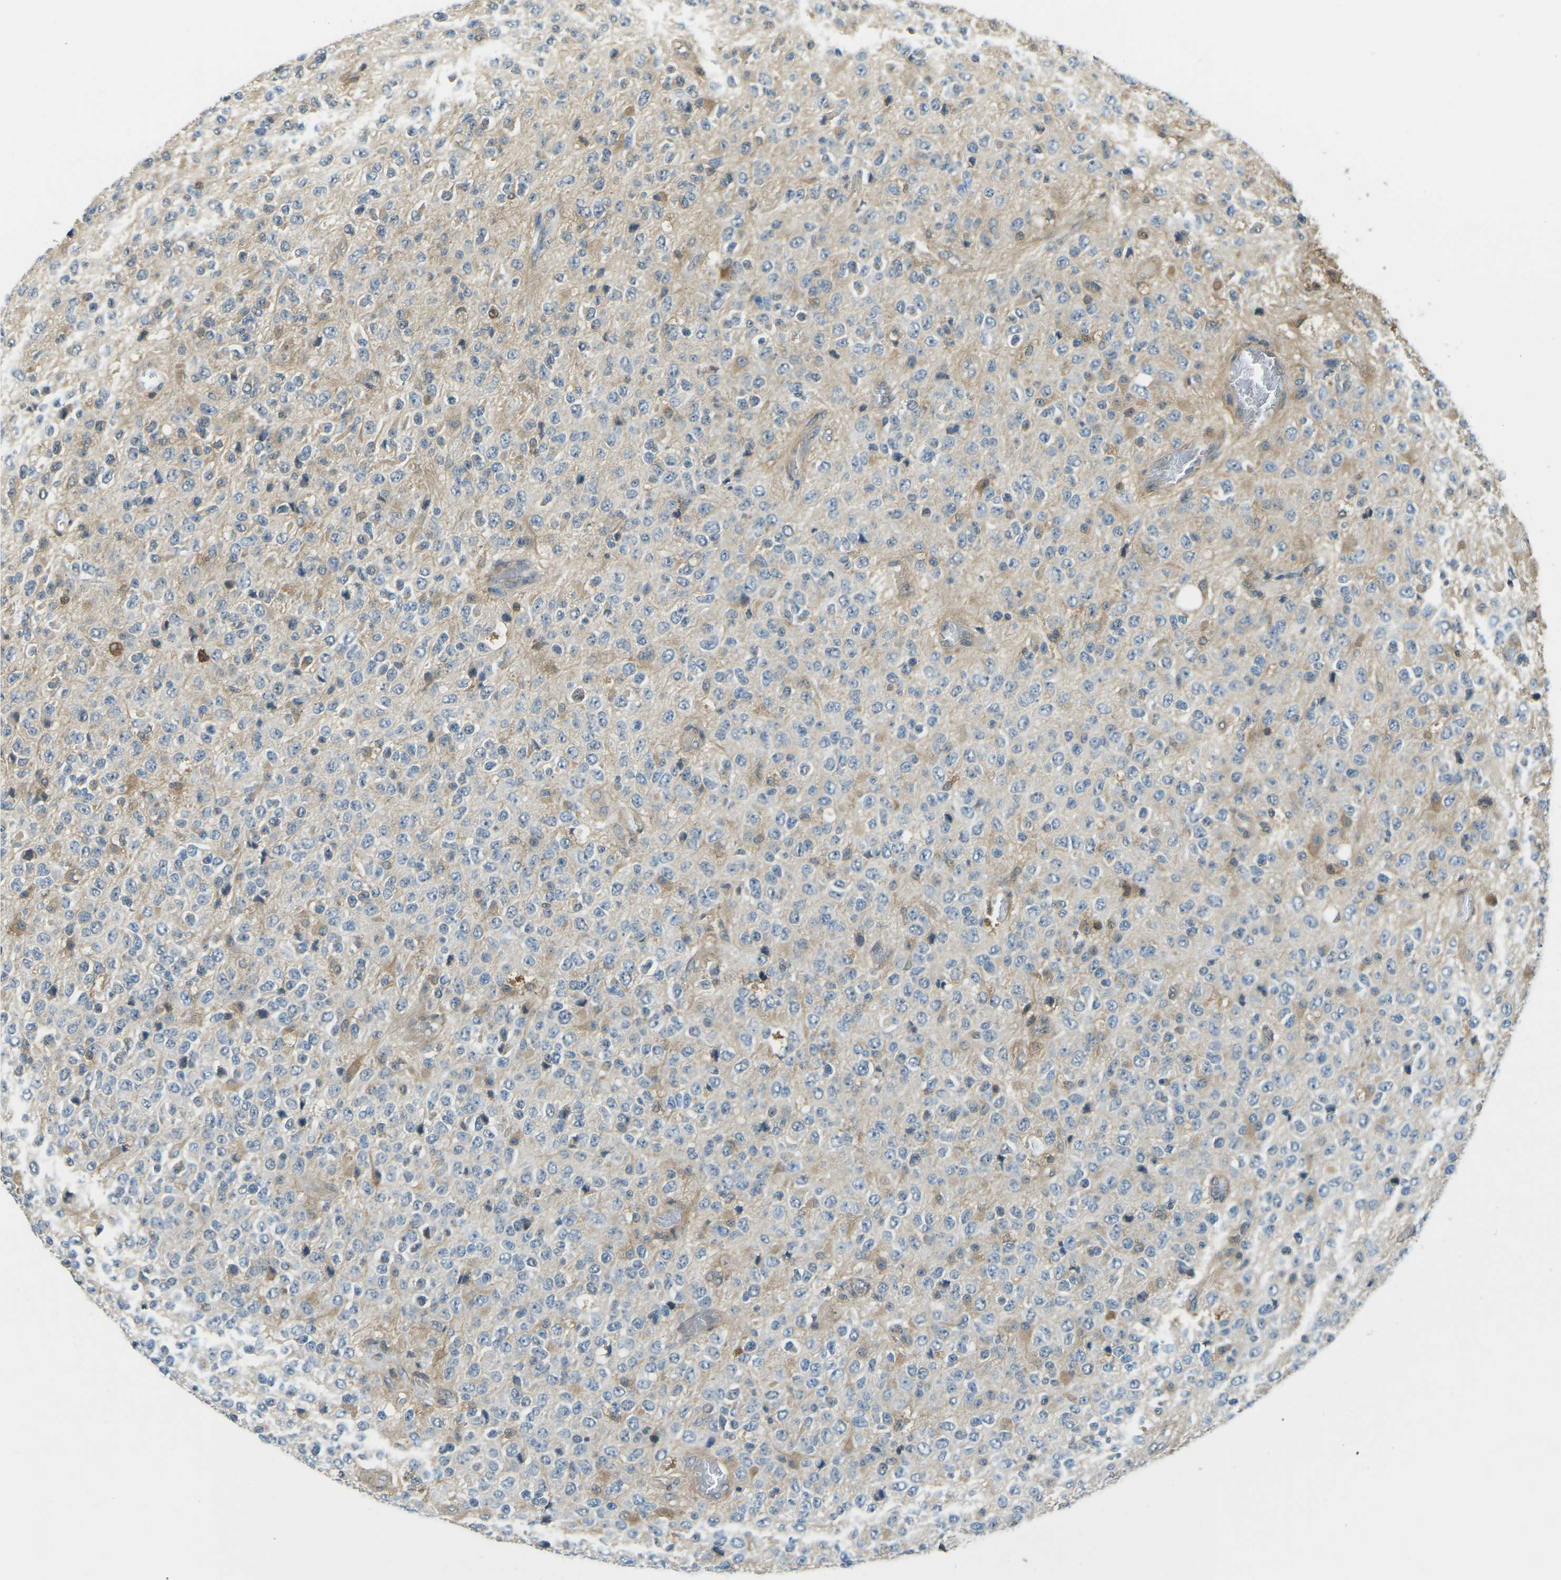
{"staining": {"intensity": "weak", "quantity": "25%-75%", "location": "cytoplasmic/membranous,nuclear"}, "tissue": "glioma", "cell_type": "Tumor cells", "image_type": "cancer", "snomed": [{"axis": "morphology", "description": "Glioma, malignant, High grade"}, {"axis": "topography", "description": "pancreas cauda"}], "caption": "Immunohistochemical staining of human glioma shows low levels of weak cytoplasmic/membranous and nuclear protein positivity in about 25%-75% of tumor cells.", "gene": "PIEZO2", "patient": {"sex": "male", "age": 60}}